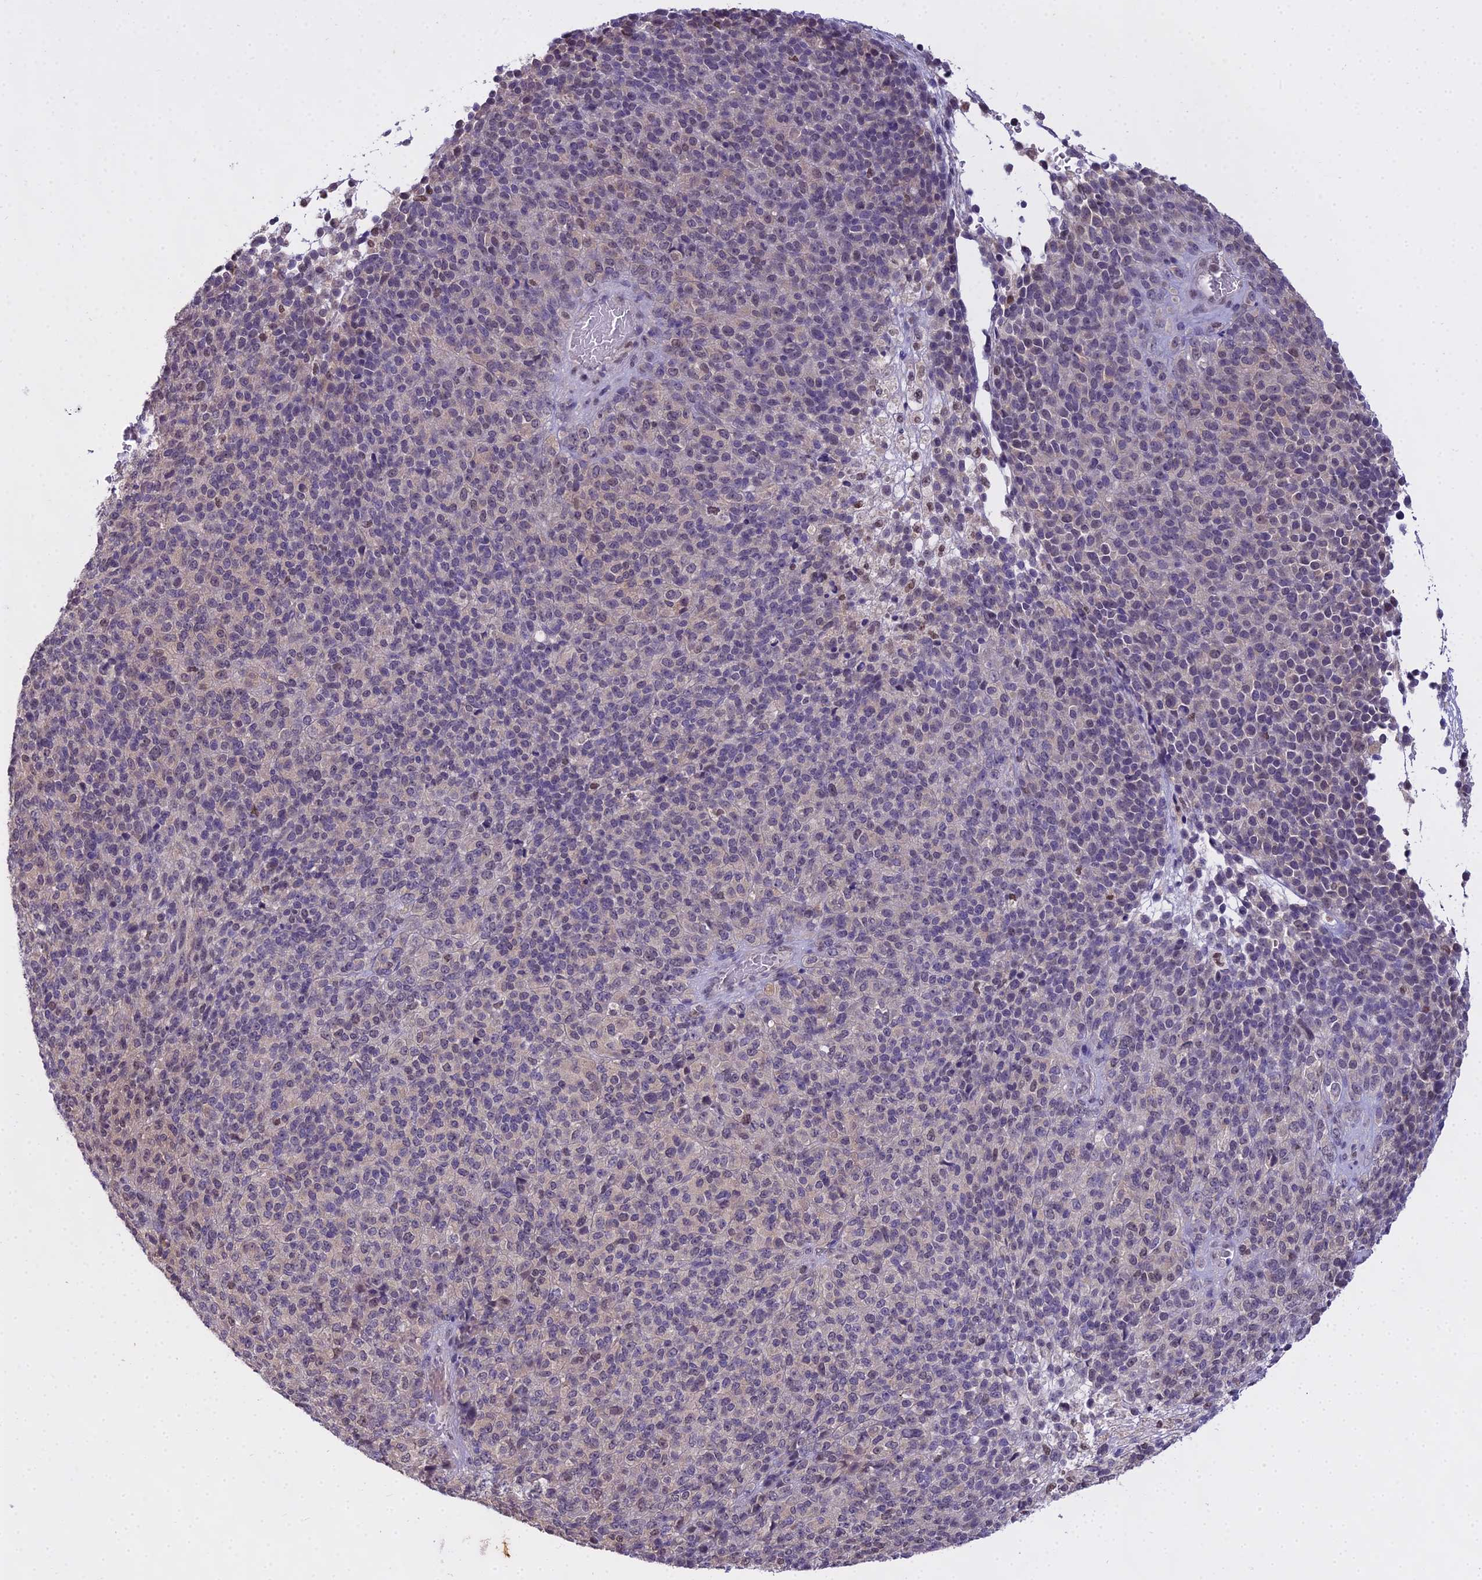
{"staining": {"intensity": "negative", "quantity": "none", "location": "none"}, "tissue": "melanoma", "cell_type": "Tumor cells", "image_type": "cancer", "snomed": [{"axis": "morphology", "description": "Malignant melanoma, Metastatic site"}, {"axis": "topography", "description": "Brain"}], "caption": "There is no significant expression in tumor cells of malignant melanoma (metastatic site).", "gene": "MAT2A", "patient": {"sex": "female", "age": 56}}